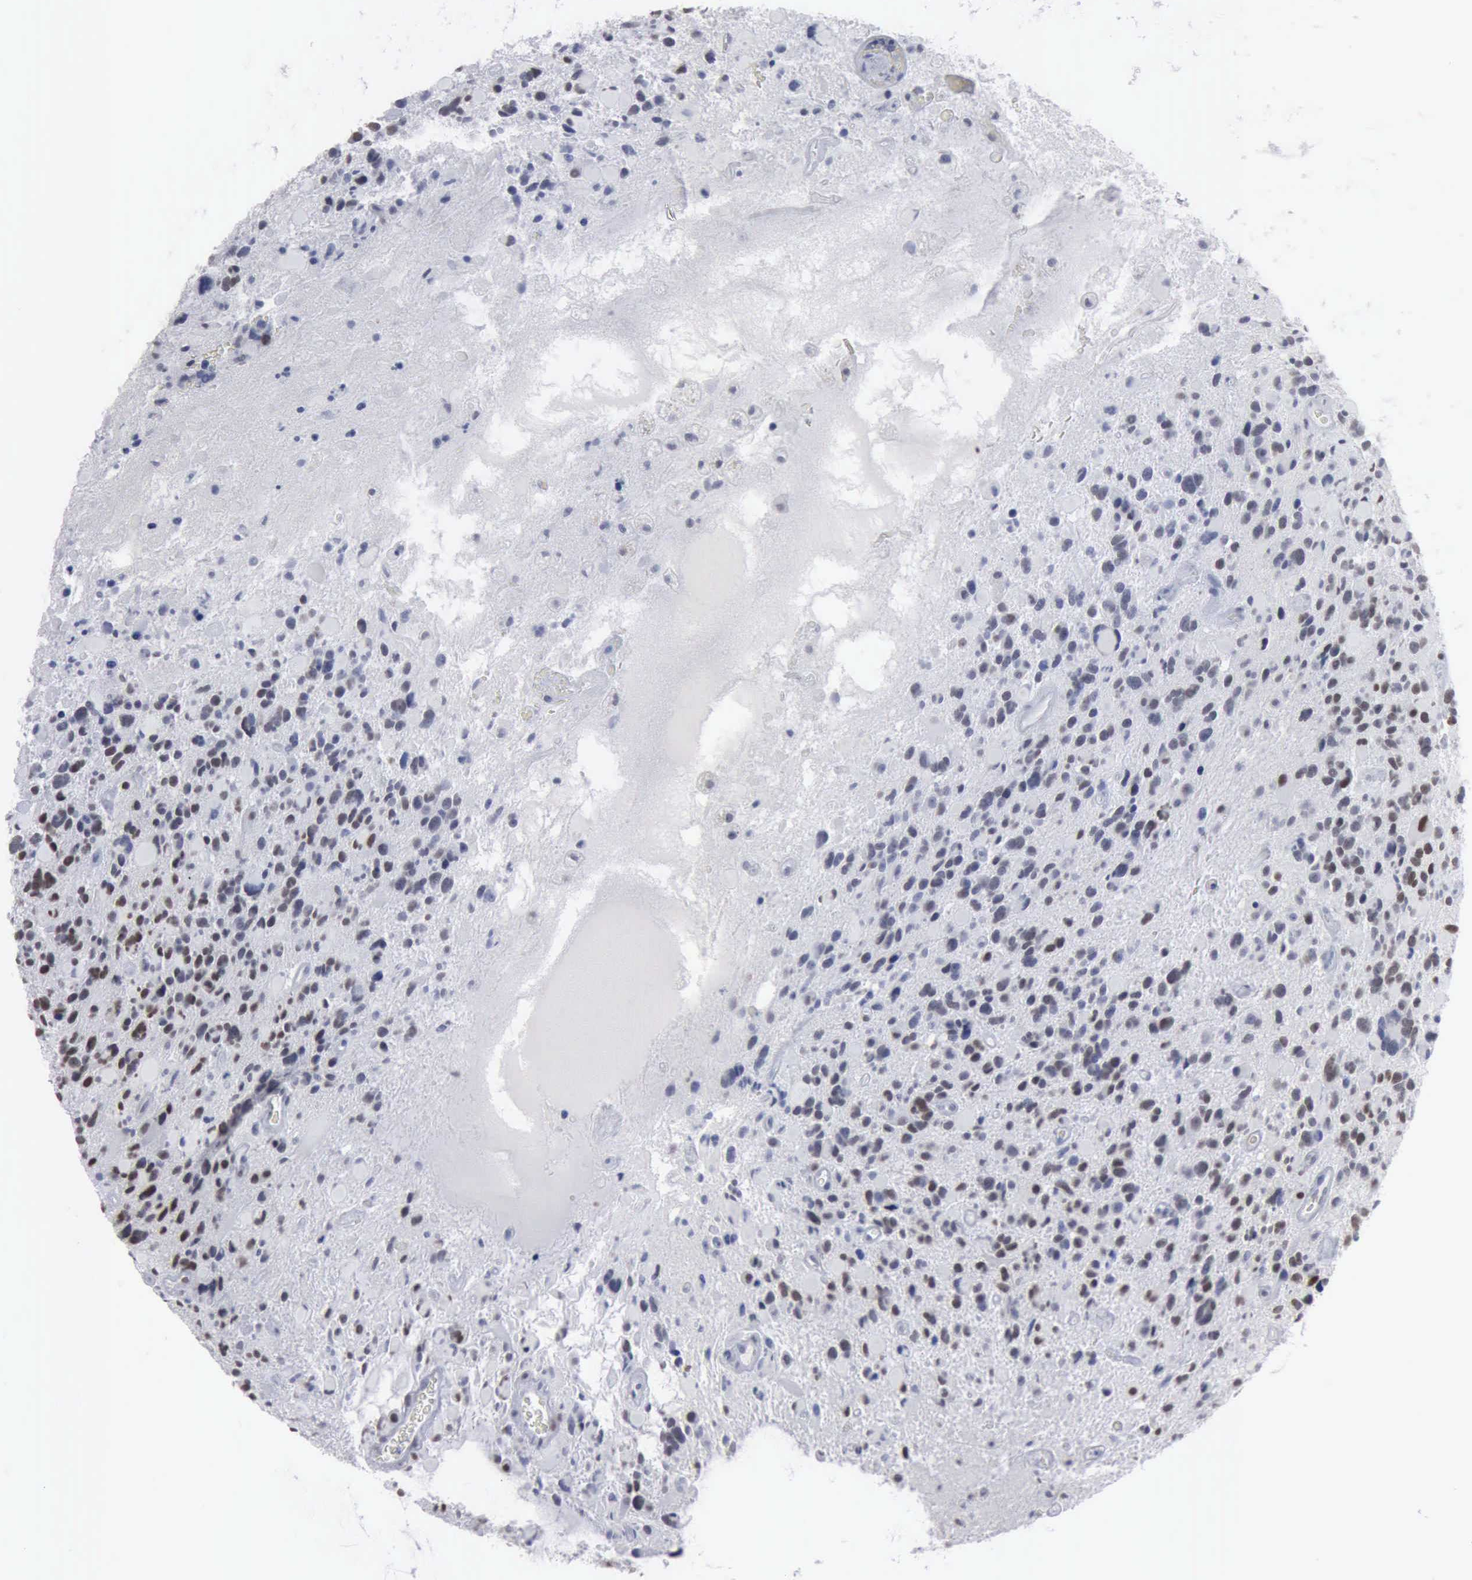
{"staining": {"intensity": "negative", "quantity": "none", "location": "none"}, "tissue": "glioma", "cell_type": "Tumor cells", "image_type": "cancer", "snomed": [{"axis": "morphology", "description": "Glioma, malignant, High grade"}, {"axis": "topography", "description": "Brain"}], "caption": "Tumor cells are negative for protein expression in human glioma.", "gene": "XPA", "patient": {"sex": "female", "age": 37}}